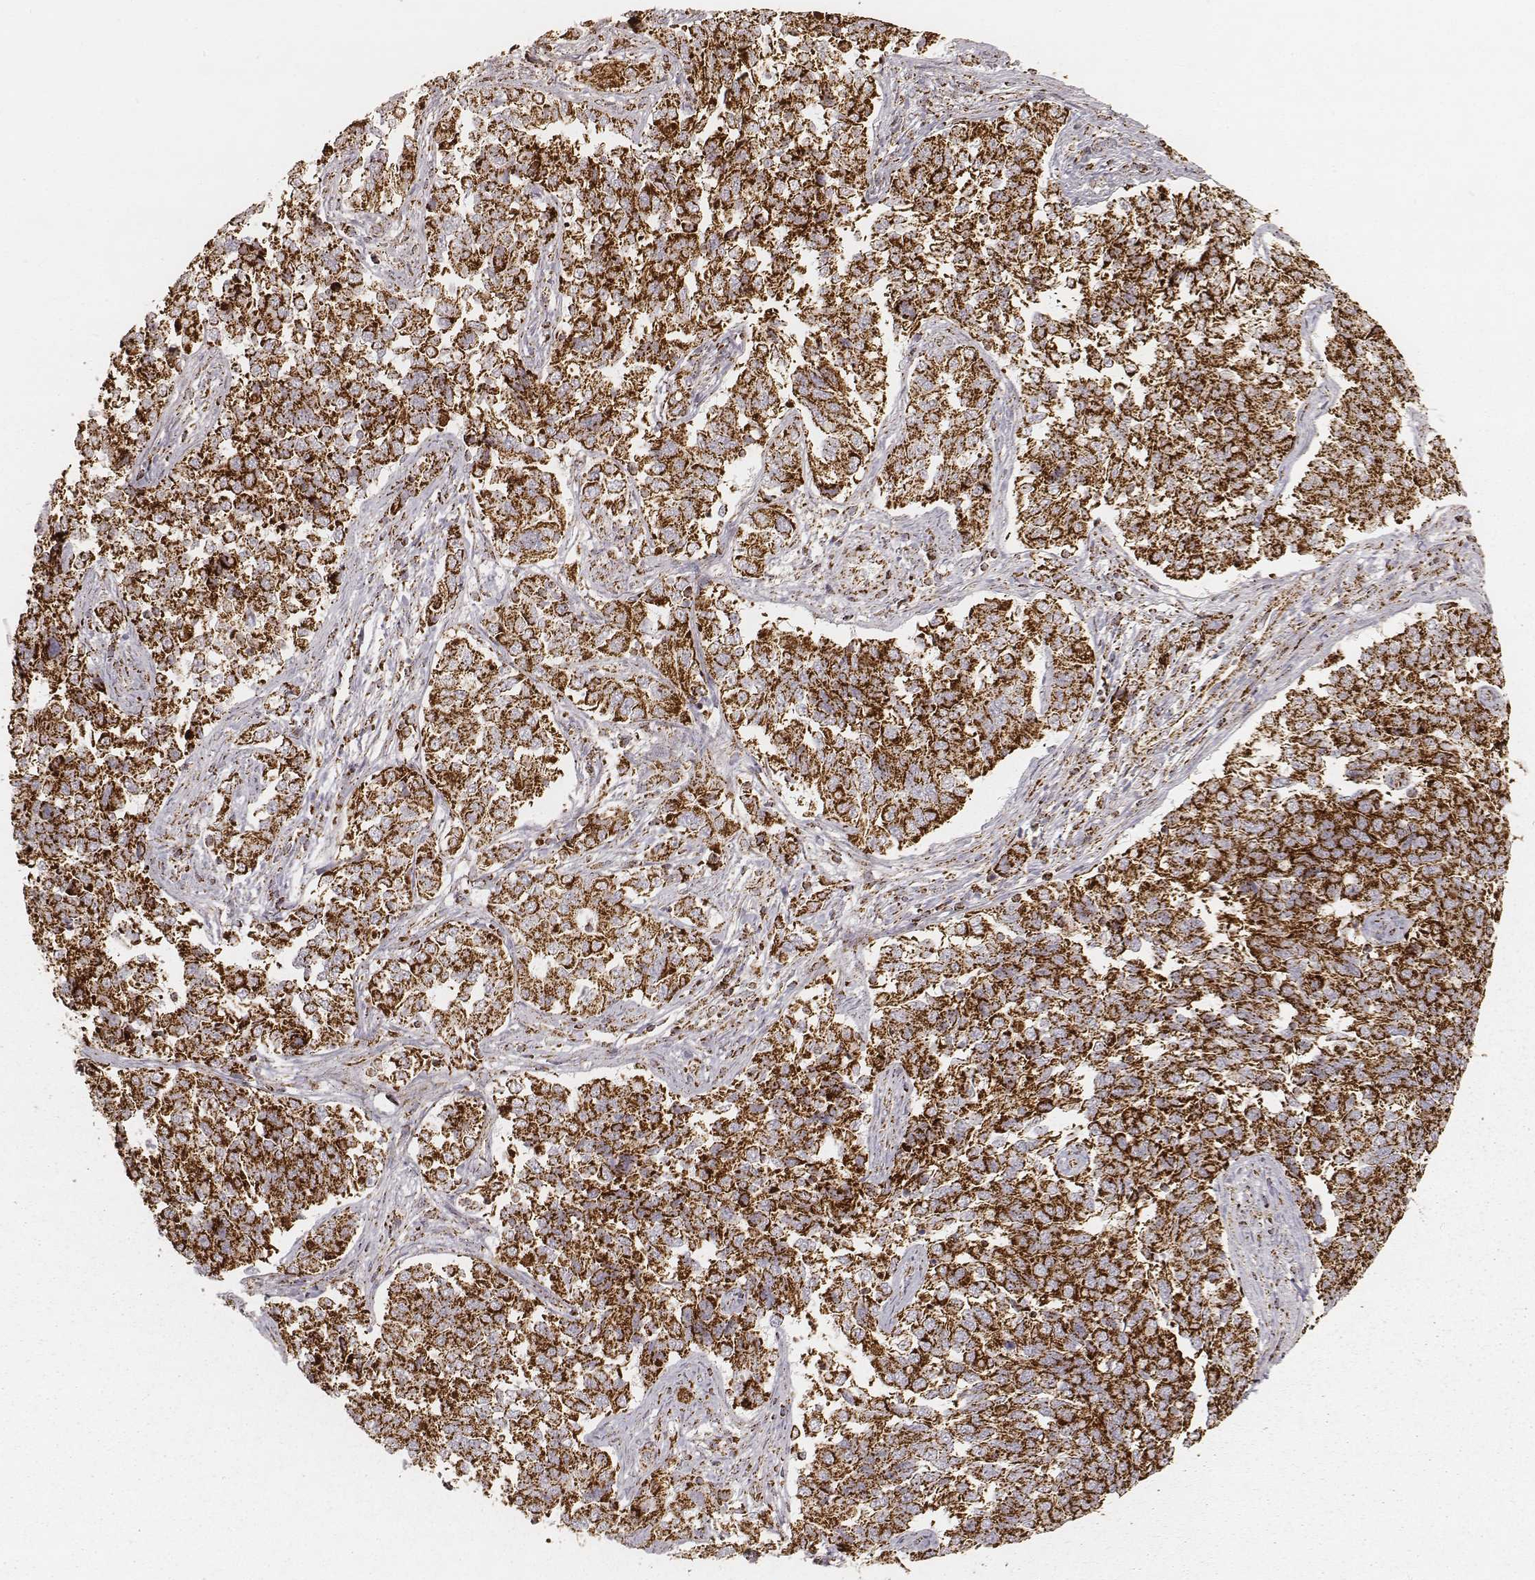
{"staining": {"intensity": "strong", "quantity": ">75%", "location": "cytoplasmic/membranous"}, "tissue": "endometrial cancer", "cell_type": "Tumor cells", "image_type": "cancer", "snomed": [{"axis": "morphology", "description": "Adenocarcinoma, NOS"}, {"axis": "topography", "description": "Endometrium"}], "caption": "High-magnification brightfield microscopy of endometrial adenocarcinoma stained with DAB (3,3'-diaminobenzidine) (brown) and counterstained with hematoxylin (blue). tumor cells exhibit strong cytoplasmic/membranous staining is identified in approximately>75% of cells.", "gene": "CS", "patient": {"sex": "female", "age": 43}}